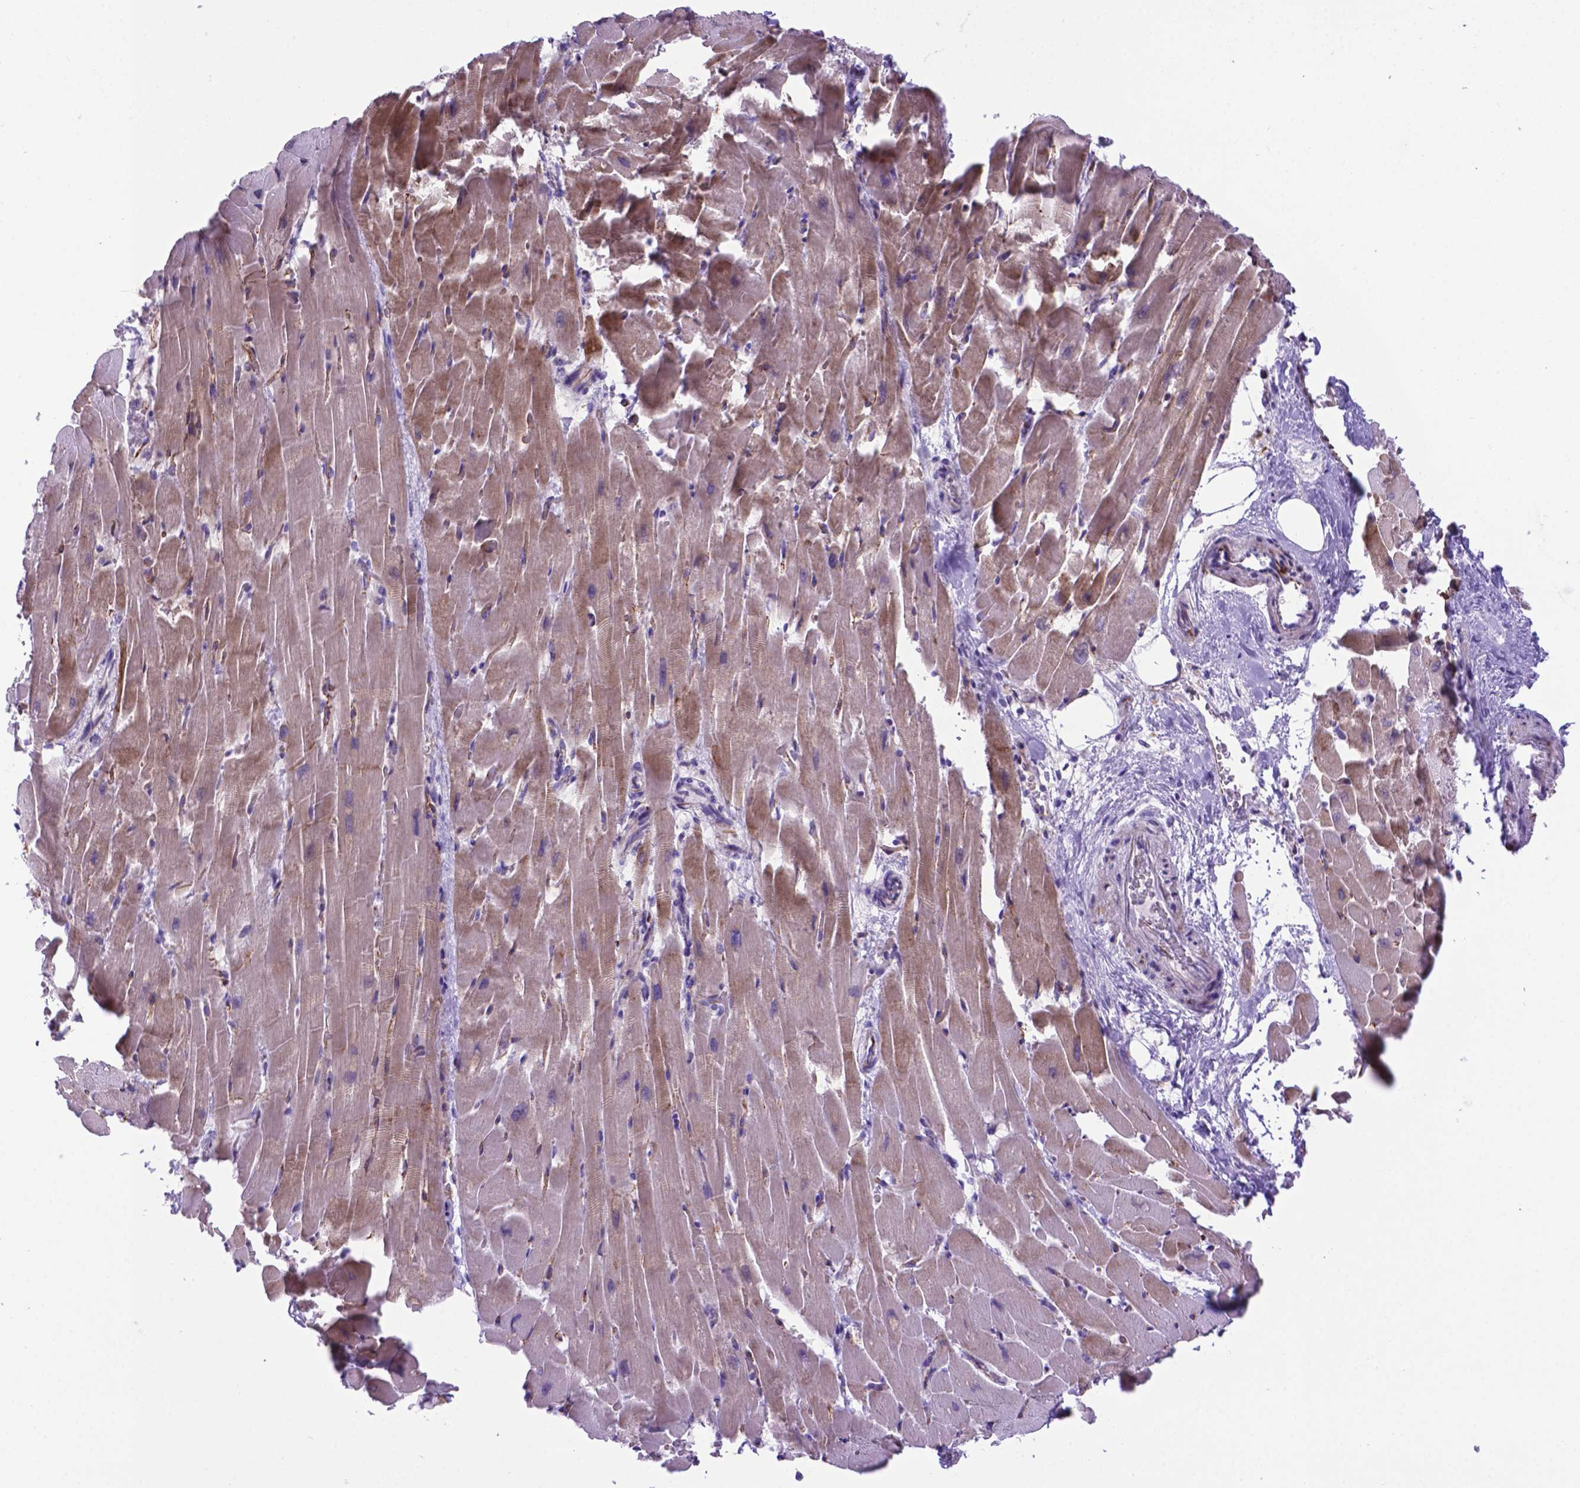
{"staining": {"intensity": "moderate", "quantity": "<25%", "location": "cytoplasmic/membranous"}, "tissue": "heart muscle", "cell_type": "Cardiomyocytes", "image_type": "normal", "snomed": [{"axis": "morphology", "description": "Normal tissue, NOS"}, {"axis": "topography", "description": "Heart"}], "caption": "Immunohistochemistry (IHC) (DAB) staining of unremarkable heart muscle shows moderate cytoplasmic/membranous protein staining in about <25% of cardiomyocytes. Ihc stains the protein of interest in brown and the nuclei are stained blue.", "gene": "LZTR1", "patient": {"sex": "male", "age": 37}}